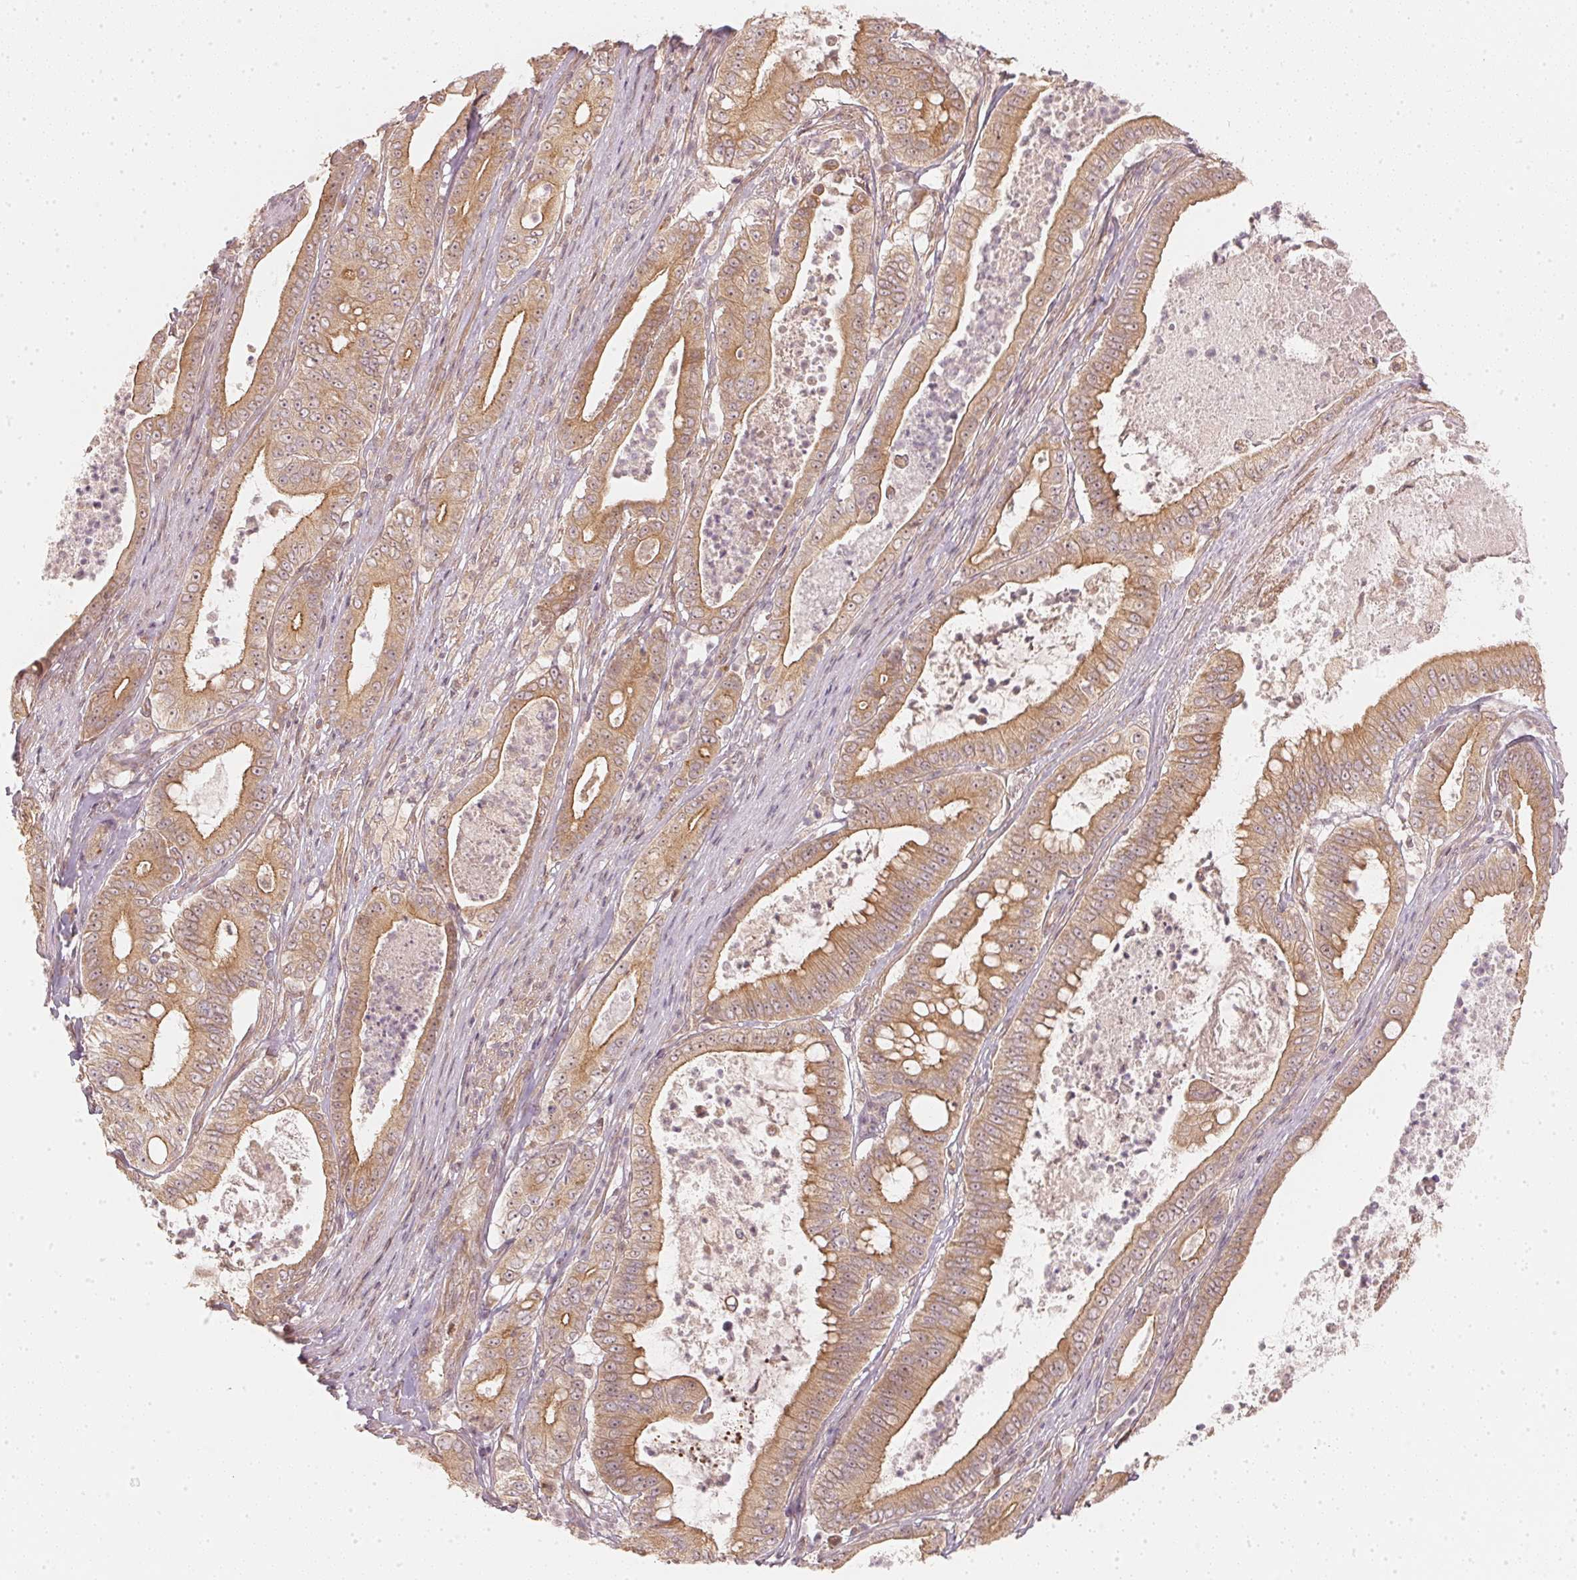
{"staining": {"intensity": "moderate", "quantity": ">75%", "location": "cytoplasmic/membranous"}, "tissue": "pancreatic cancer", "cell_type": "Tumor cells", "image_type": "cancer", "snomed": [{"axis": "morphology", "description": "Adenocarcinoma, NOS"}, {"axis": "topography", "description": "Pancreas"}], "caption": "Immunohistochemistry (IHC) (DAB (3,3'-diaminobenzidine)) staining of pancreatic adenocarcinoma displays moderate cytoplasmic/membranous protein expression in about >75% of tumor cells.", "gene": "WDR54", "patient": {"sex": "male", "age": 71}}